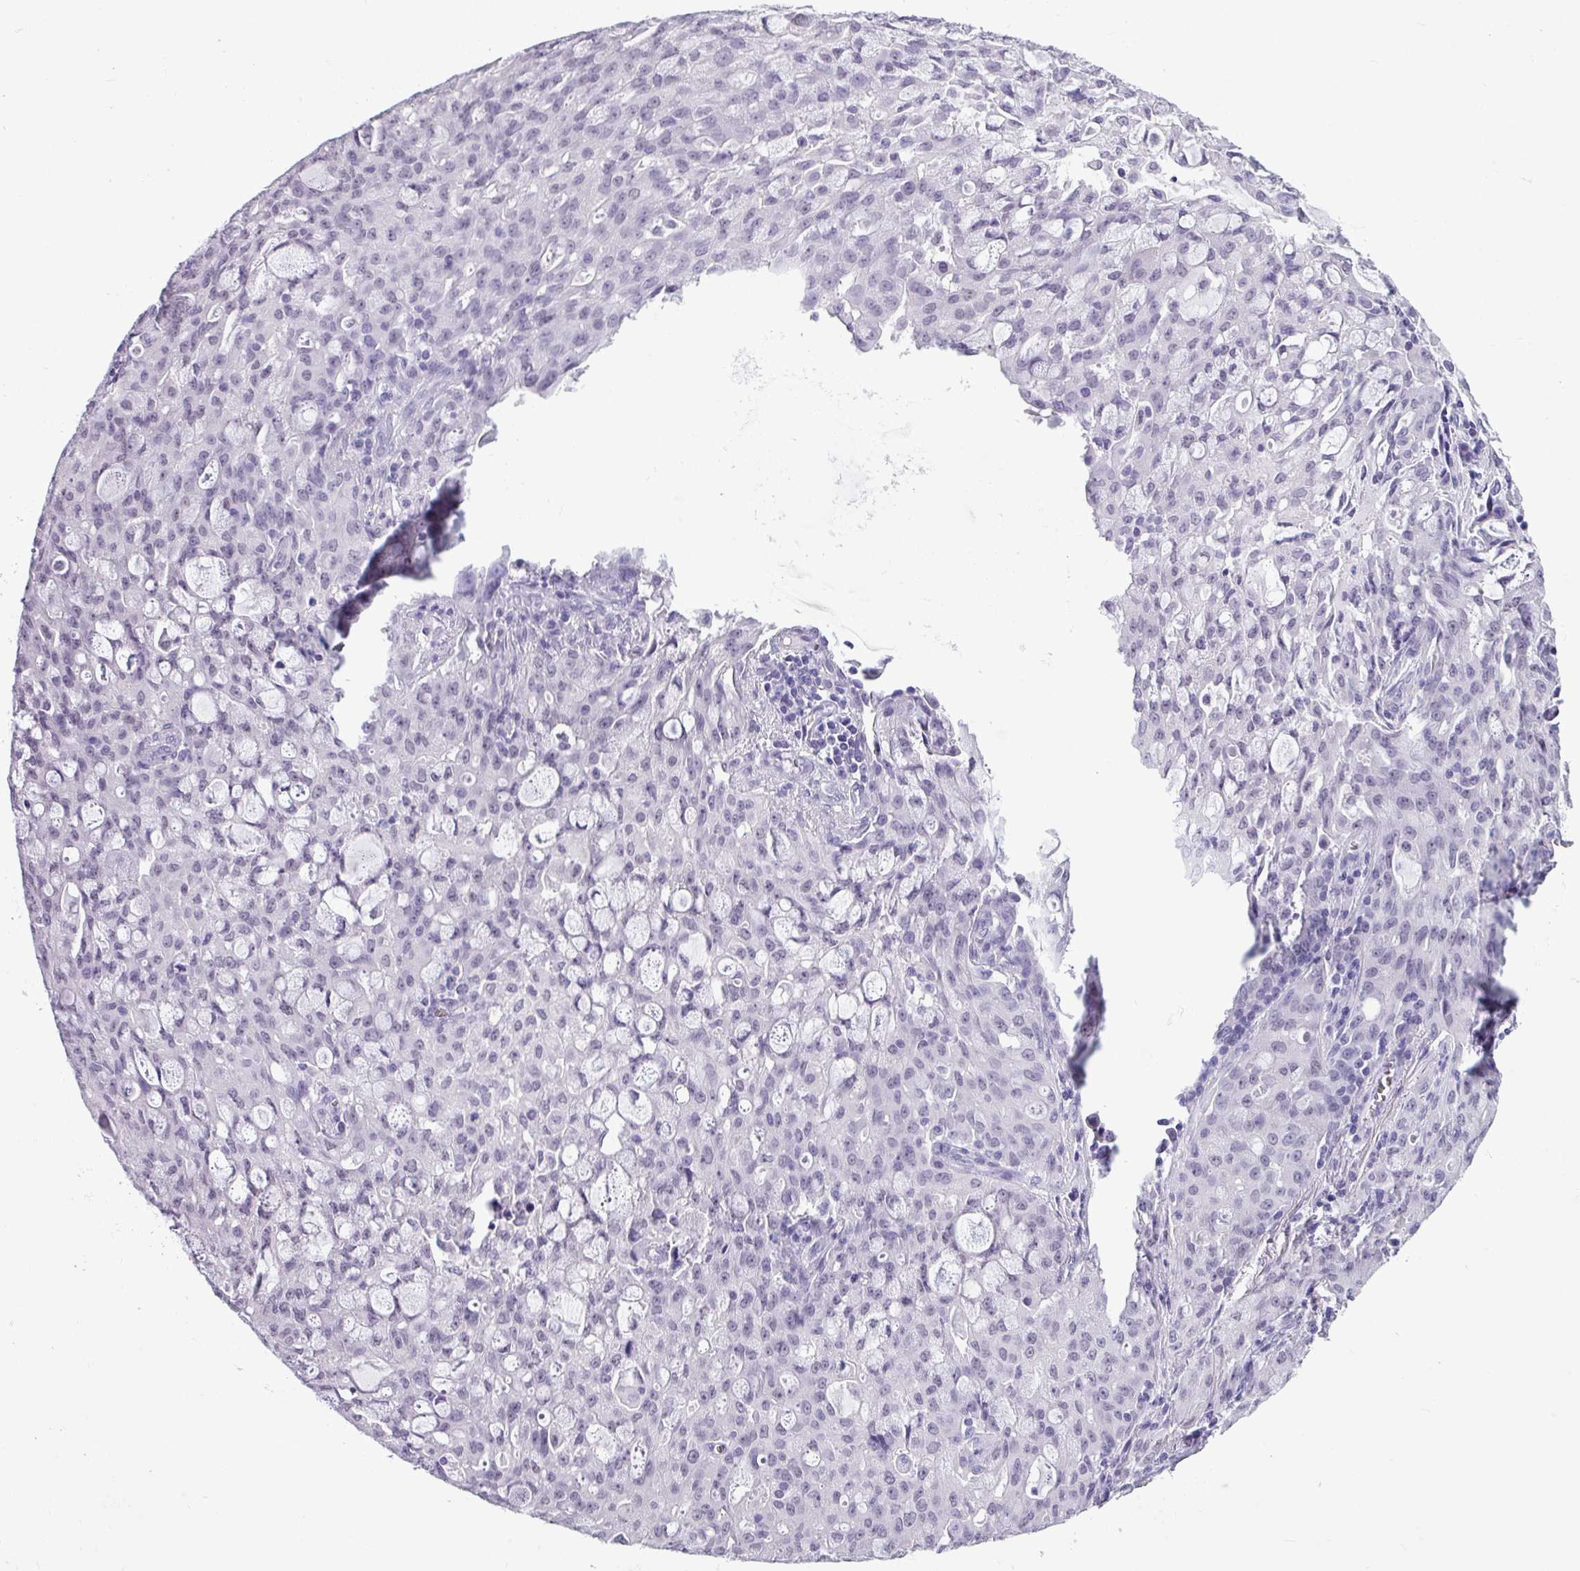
{"staining": {"intensity": "negative", "quantity": "none", "location": "none"}, "tissue": "lung cancer", "cell_type": "Tumor cells", "image_type": "cancer", "snomed": [{"axis": "morphology", "description": "Adenocarcinoma, NOS"}, {"axis": "topography", "description": "Lung"}], "caption": "IHC histopathology image of neoplastic tissue: lung cancer stained with DAB reveals no significant protein staining in tumor cells.", "gene": "SRGAP1", "patient": {"sex": "female", "age": 44}}